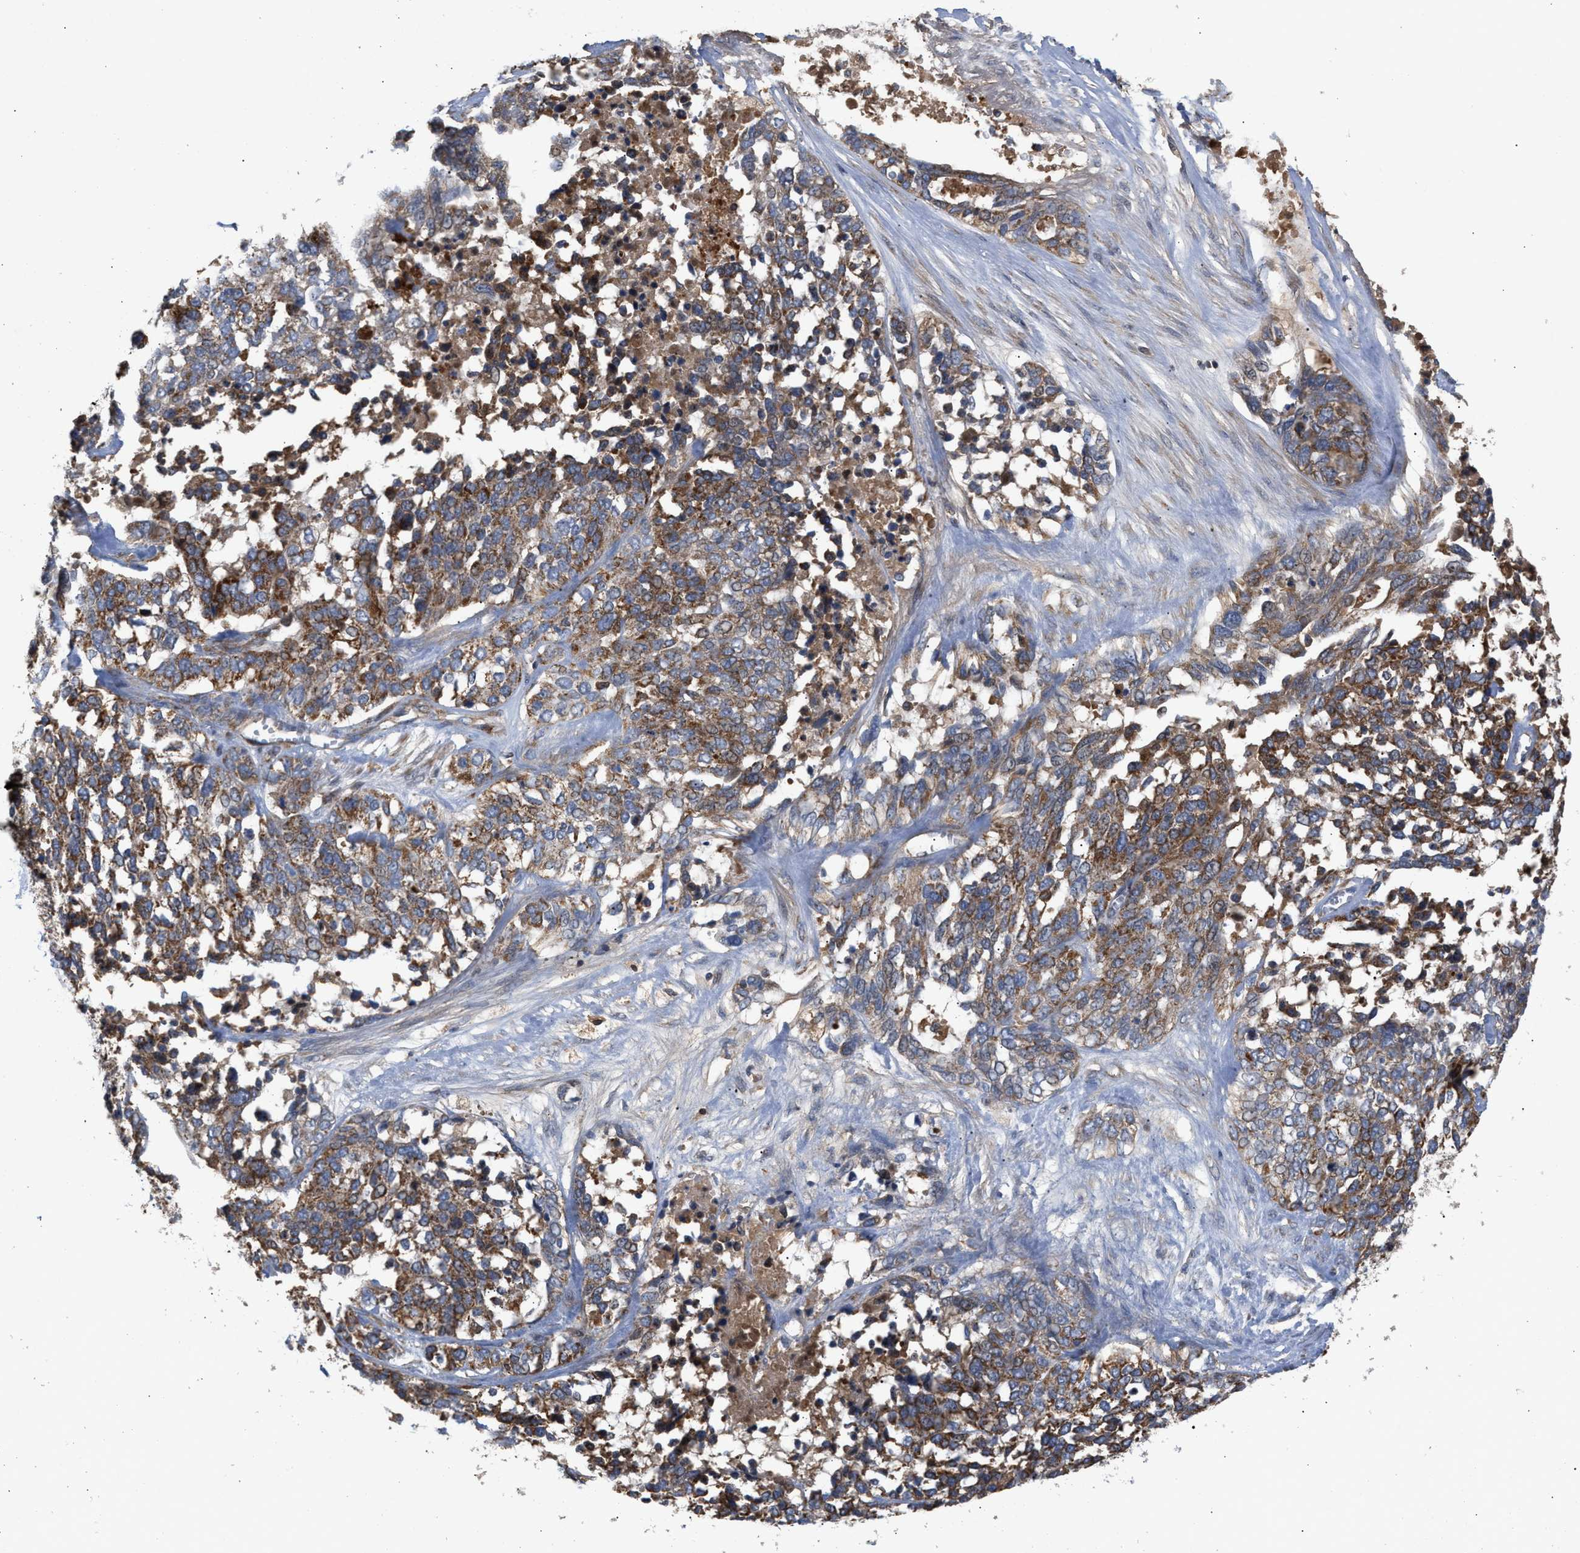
{"staining": {"intensity": "strong", "quantity": ">75%", "location": "cytoplasmic/membranous"}, "tissue": "ovarian cancer", "cell_type": "Tumor cells", "image_type": "cancer", "snomed": [{"axis": "morphology", "description": "Cystadenocarcinoma, serous, NOS"}, {"axis": "topography", "description": "Ovary"}], "caption": "Protein expression analysis of human serous cystadenocarcinoma (ovarian) reveals strong cytoplasmic/membranous positivity in approximately >75% of tumor cells.", "gene": "TACO1", "patient": {"sex": "female", "age": 44}}